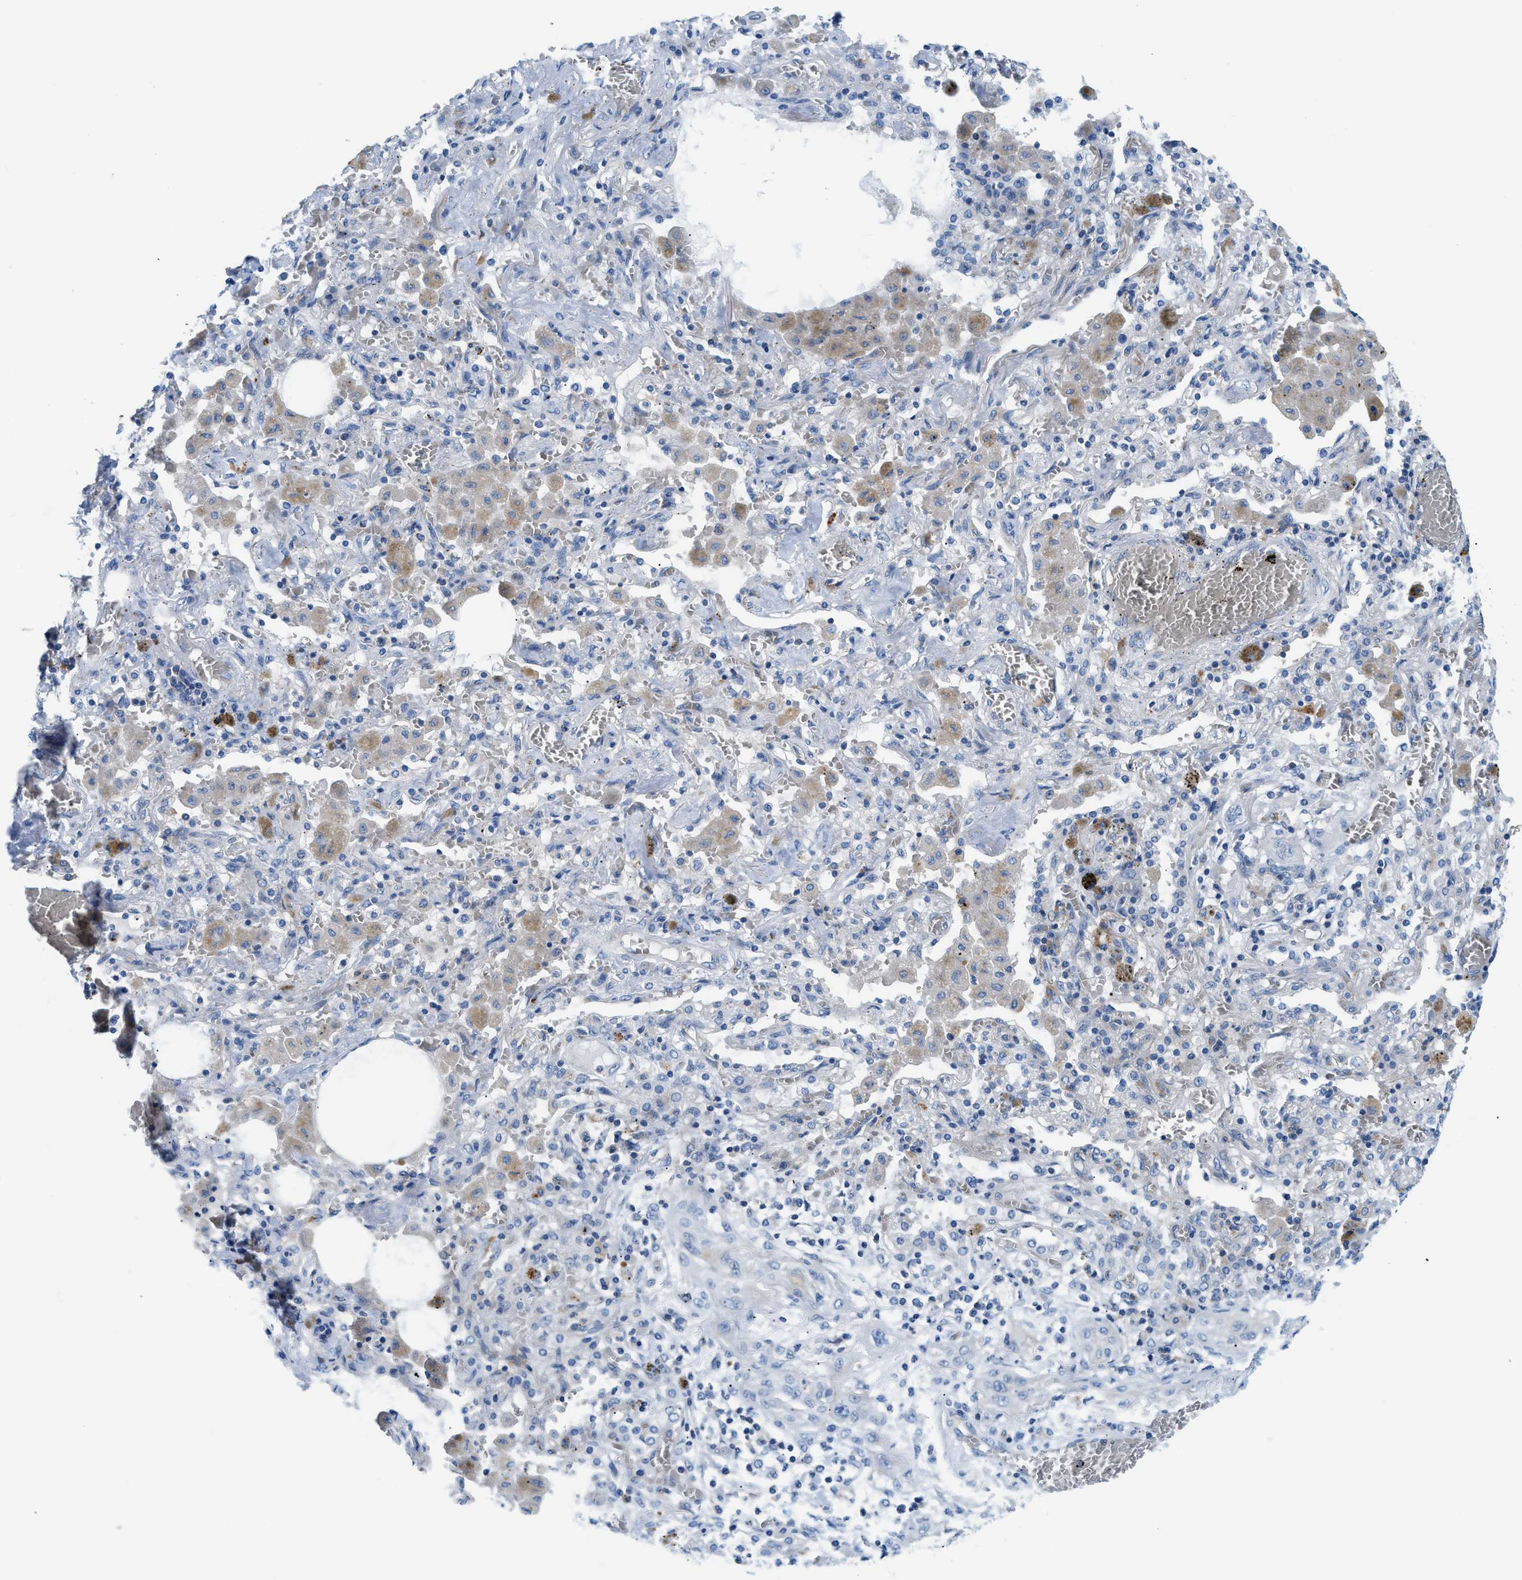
{"staining": {"intensity": "negative", "quantity": "none", "location": "none"}, "tissue": "lung cancer", "cell_type": "Tumor cells", "image_type": "cancer", "snomed": [{"axis": "morphology", "description": "Squamous cell carcinoma, NOS"}, {"axis": "topography", "description": "Lung"}], "caption": "An immunohistochemistry histopathology image of squamous cell carcinoma (lung) is shown. There is no staining in tumor cells of squamous cell carcinoma (lung). (DAB (3,3'-diaminobenzidine) IHC, high magnification).", "gene": "ORAI1", "patient": {"sex": "female", "age": 47}}